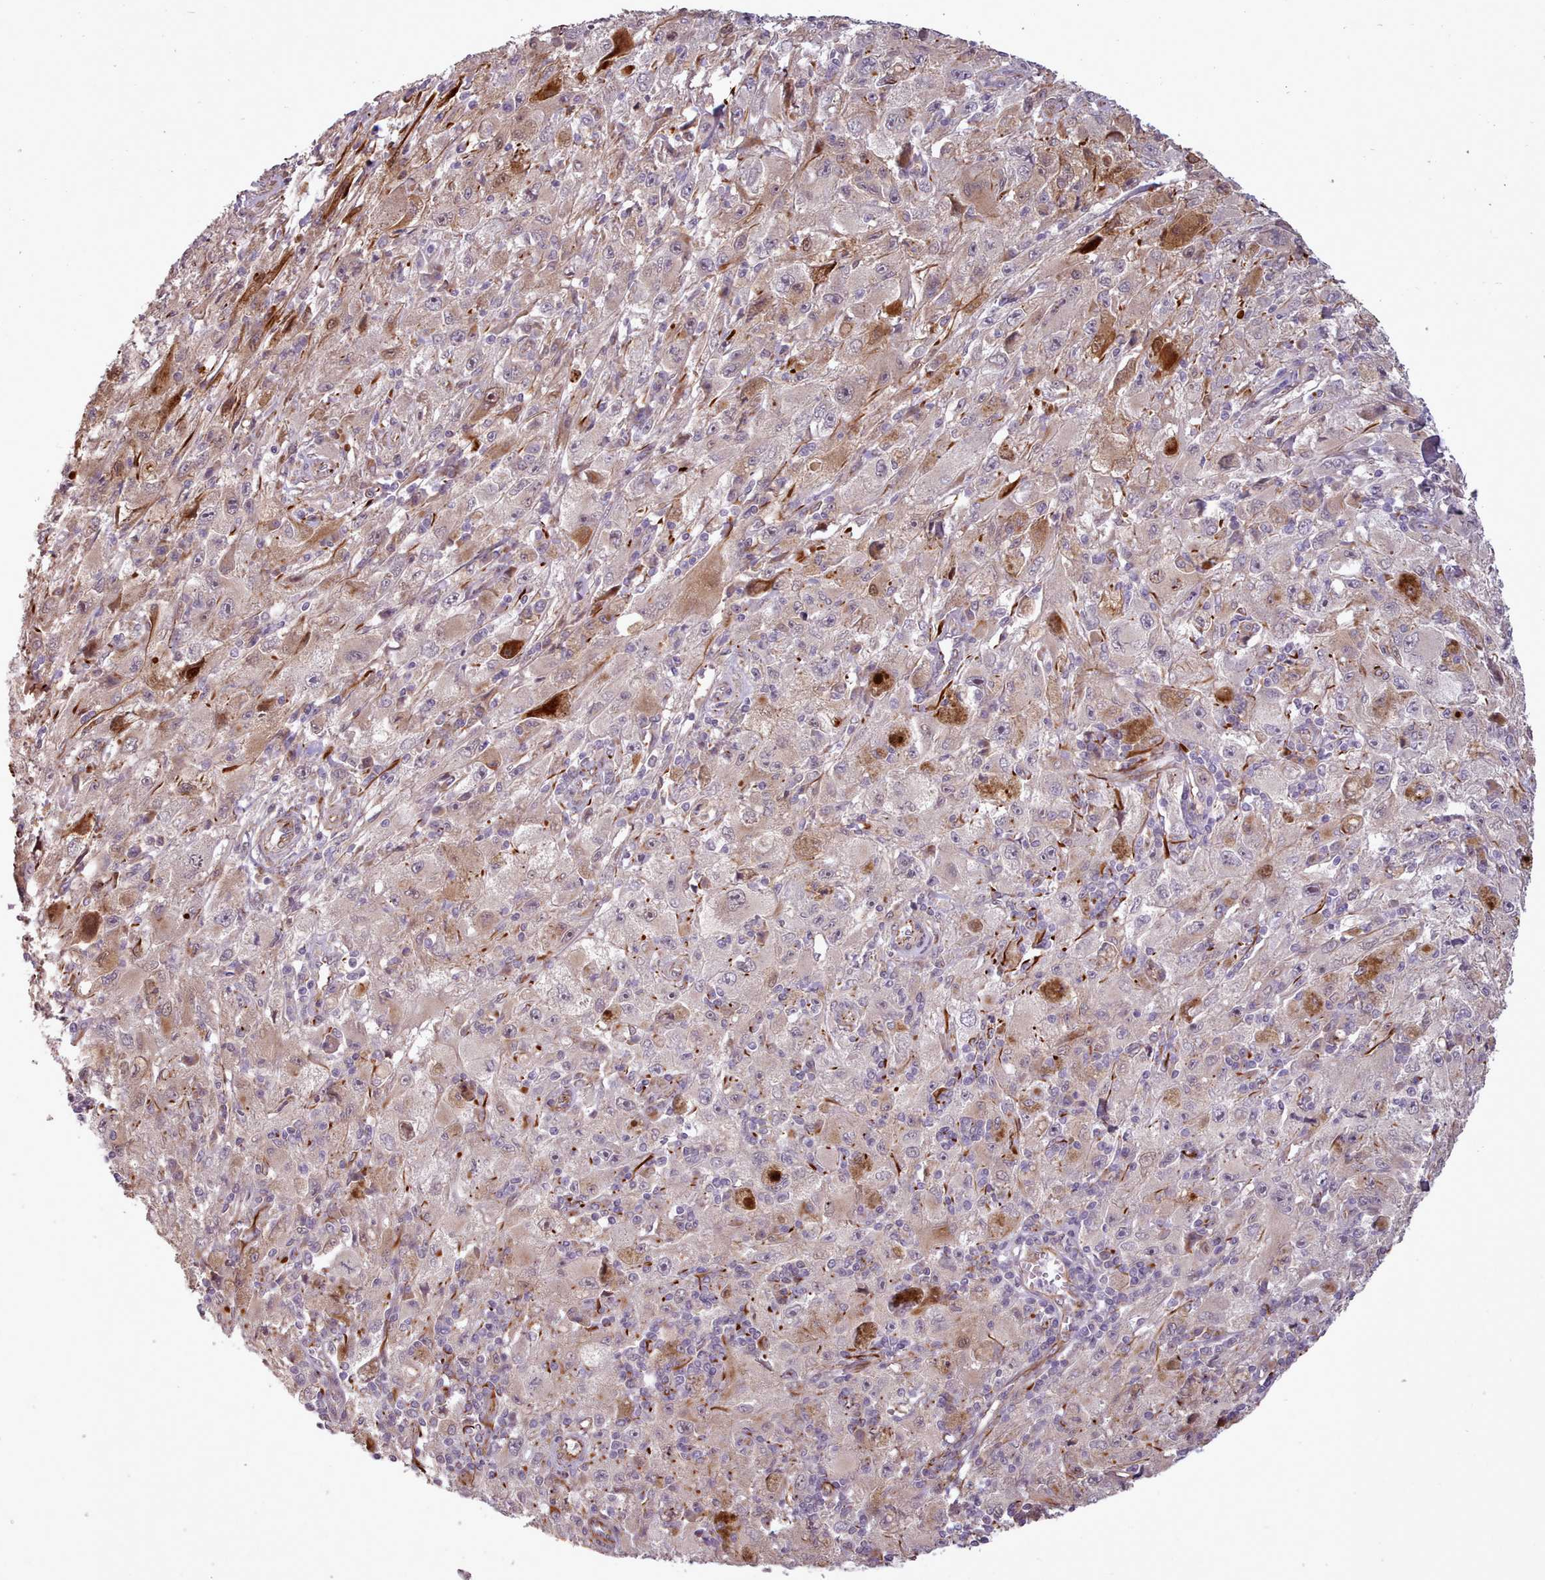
{"staining": {"intensity": "strong", "quantity": "<25%", "location": "cytoplasmic/membranous,nuclear"}, "tissue": "melanoma", "cell_type": "Tumor cells", "image_type": "cancer", "snomed": [{"axis": "morphology", "description": "Malignant melanoma, Metastatic site"}, {"axis": "topography", "description": "Skin"}], "caption": "IHC histopathology image of neoplastic tissue: melanoma stained using IHC exhibits medium levels of strong protein expression localized specifically in the cytoplasmic/membranous and nuclear of tumor cells, appearing as a cytoplasmic/membranous and nuclear brown color.", "gene": "GBGT1", "patient": {"sex": "male", "age": 53}}